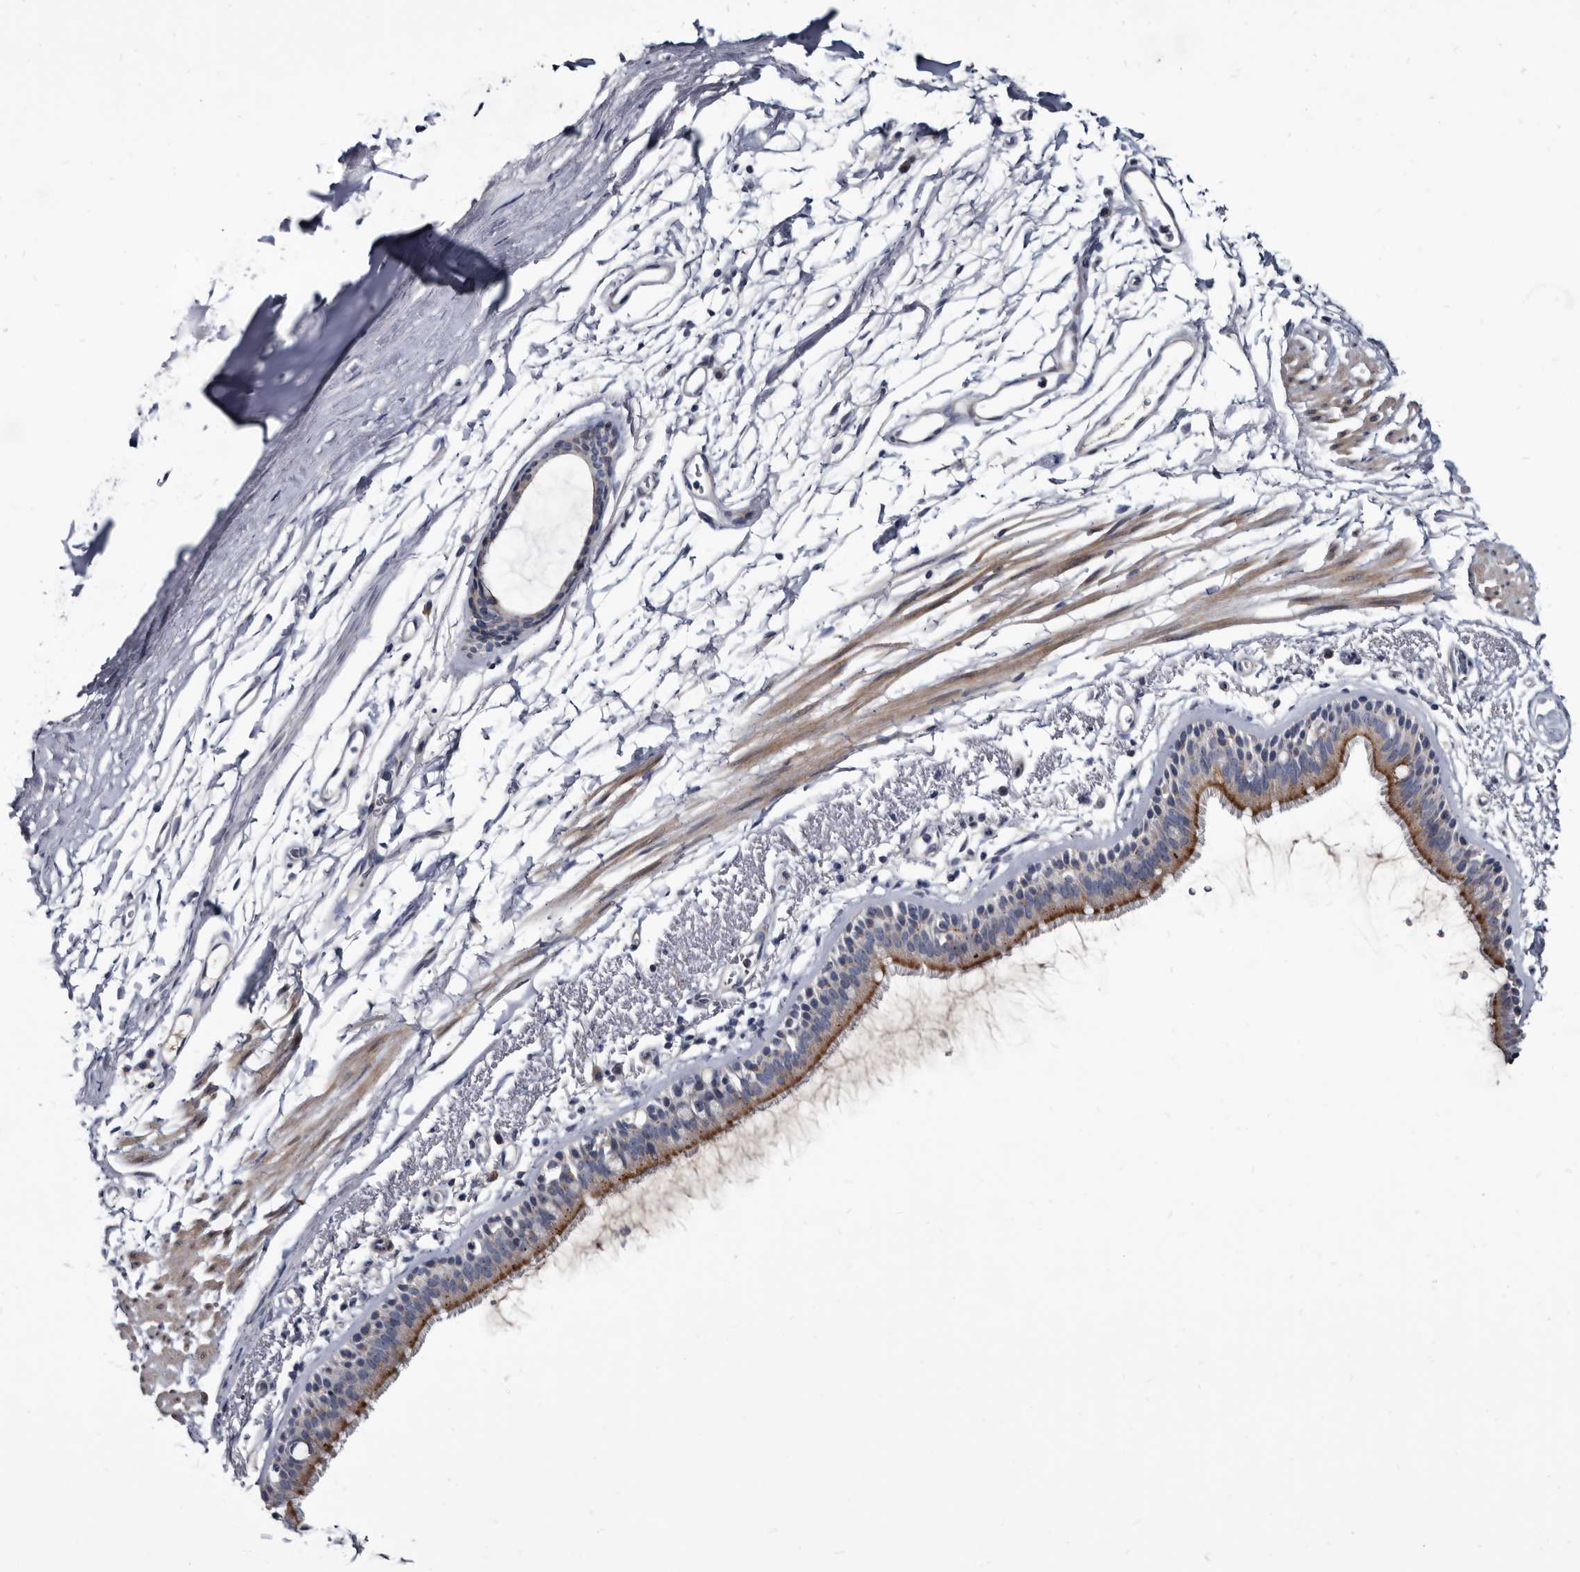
{"staining": {"intensity": "moderate", "quantity": "25%-75%", "location": "cytoplasmic/membranous"}, "tissue": "bronchus", "cell_type": "Respiratory epithelial cells", "image_type": "normal", "snomed": [{"axis": "morphology", "description": "Normal tissue, NOS"}, {"axis": "topography", "description": "Lymph node"}, {"axis": "topography", "description": "Bronchus"}], "caption": "Protein staining demonstrates moderate cytoplasmic/membranous expression in approximately 25%-75% of respiratory epithelial cells in unremarkable bronchus. (Stains: DAB in brown, nuclei in blue, Microscopy: brightfield microscopy at high magnification).", "gene": "PRSS8", "patient": {"sex": "female", "age": 70}}